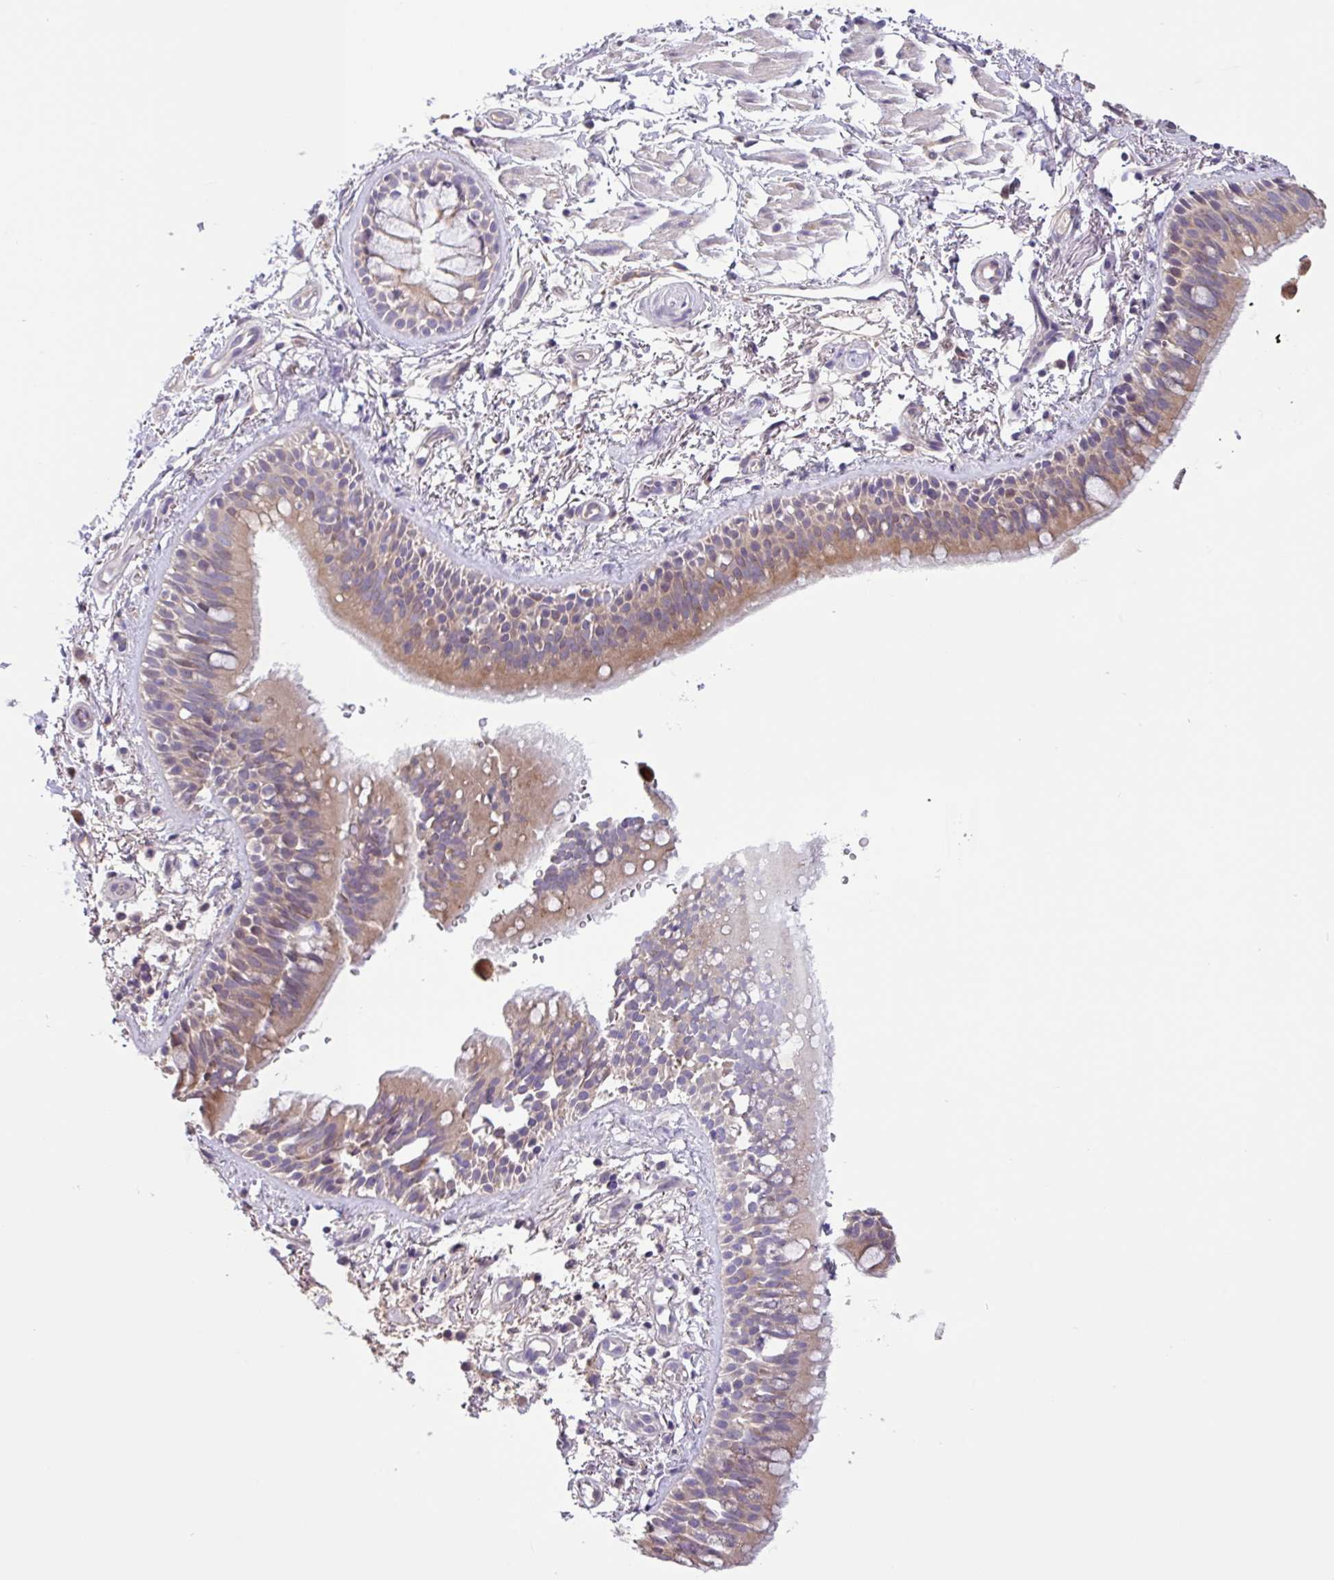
{"staining": {"intensity": "moderate", "quantity": ">75%", "location": "cytoplasmic/membranous"}, "tissue": "bronchus", "cell_type": "Respiratory epithelial cells", "image_type": "normal", "snomed": [{"axis": "morphology", "description": "Normal tissue, NOS"}, {"axis": "morphology", "description": "Squamous cell carcinoma, NOS"}, {"axis": "topography", "description": "Bronchus"}, {"axis": "topography", "description": "Lung"}], "caption": "Moderate cytoplasmic/membranous protein positivity is appreciated in approximately >75% of respiratory epithelial cells in bronchus.", "gene": "SFTPB", "patient": {"sex": "female", "age": 70}}